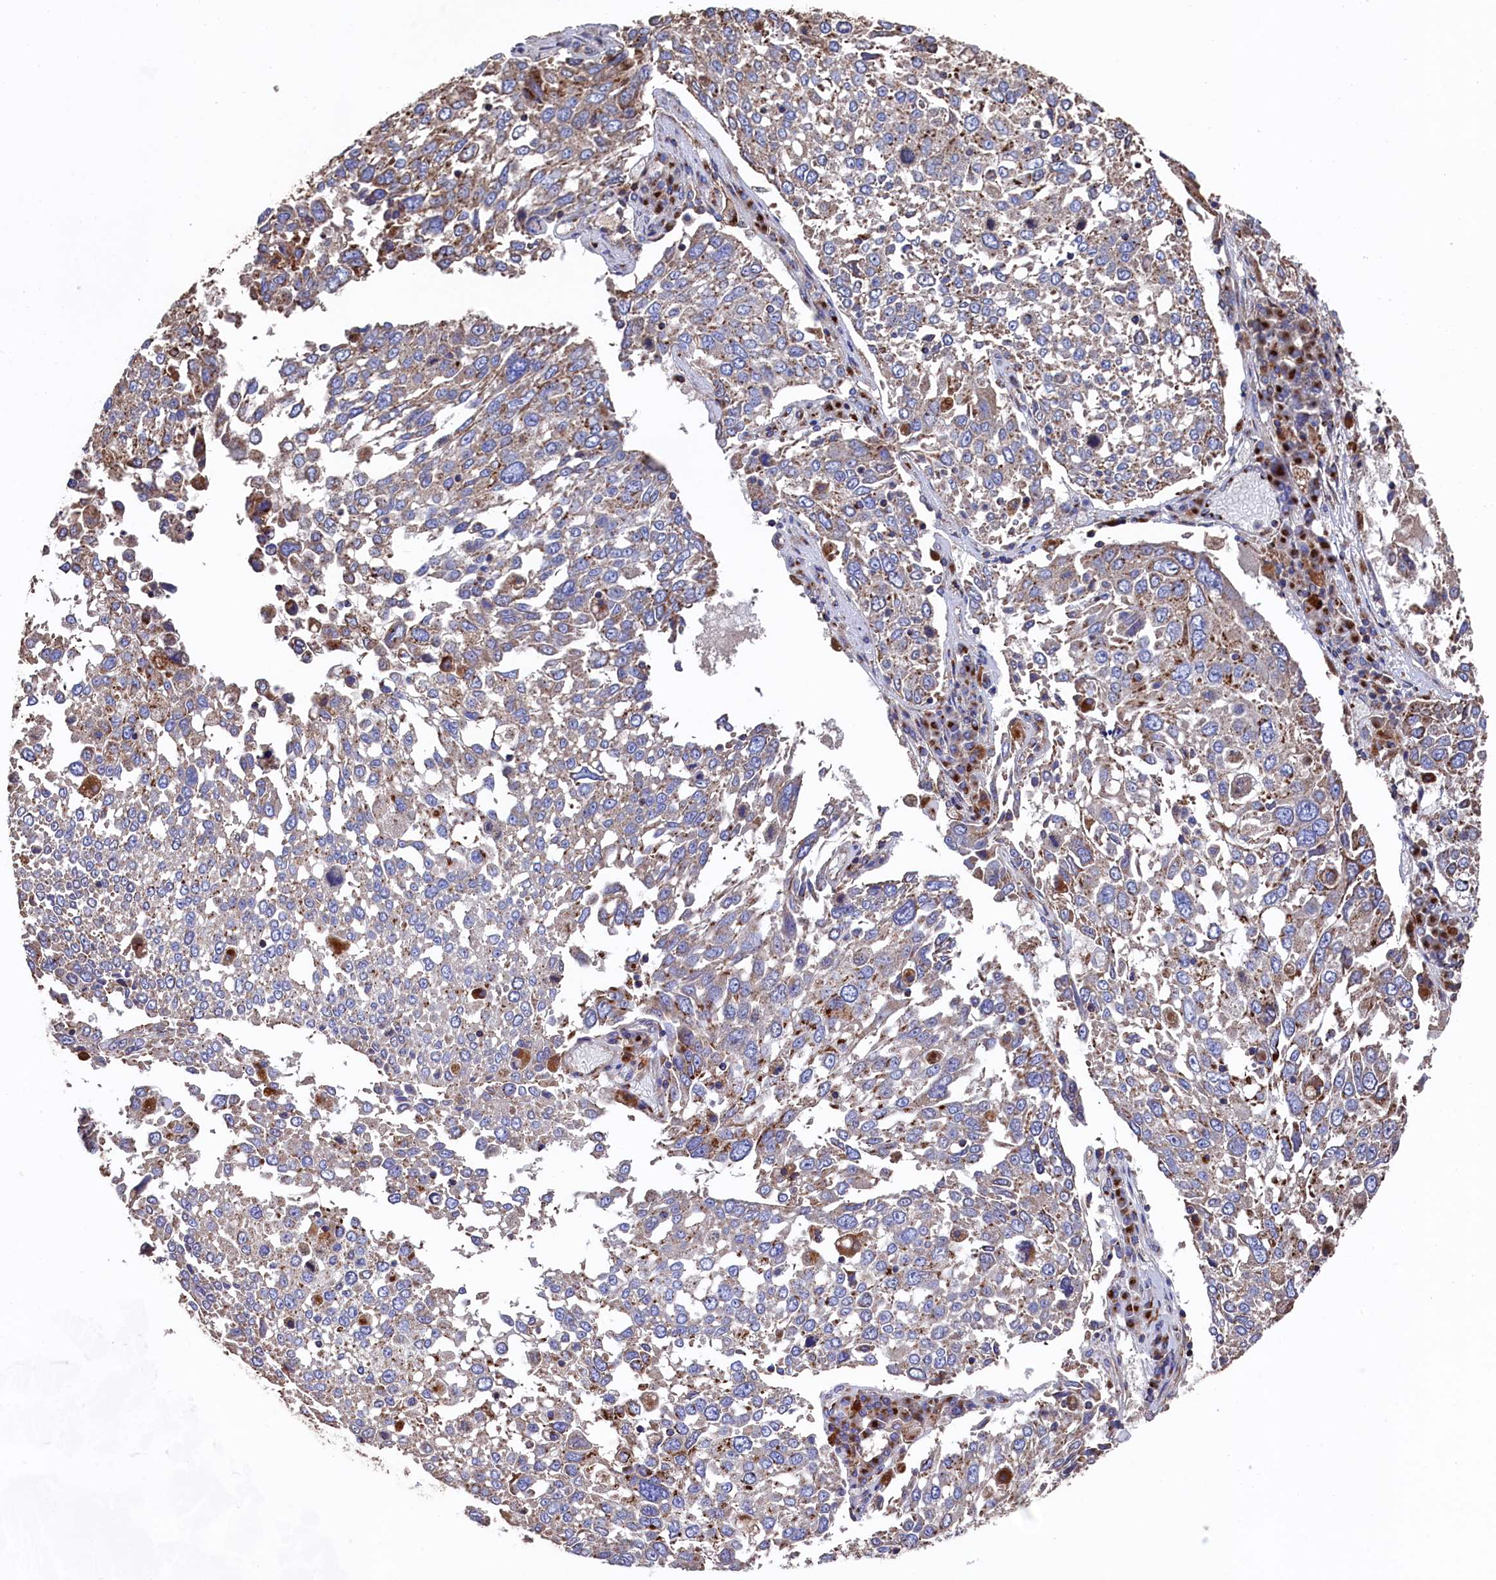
{"staining": {"intensity": "moderate", "quantity": "<25%", "location": "cytoplasmic/membranous"}, "tissue": "lung cancer", "cell_type": "Tumor cells", "image_type": "cancer", "snomed": [{"axis": "morphology", "description": "Squamous cell carcinoma, NOS"}, {"axis": "topography", "description": "Lung"}], "caption": "Human squamous cell carcinoma (lung) stained with a protein marker displays moderate staining in tumor cells.", "gene": "PRRC1", "patient": {"sex": "male", "age": 65}}